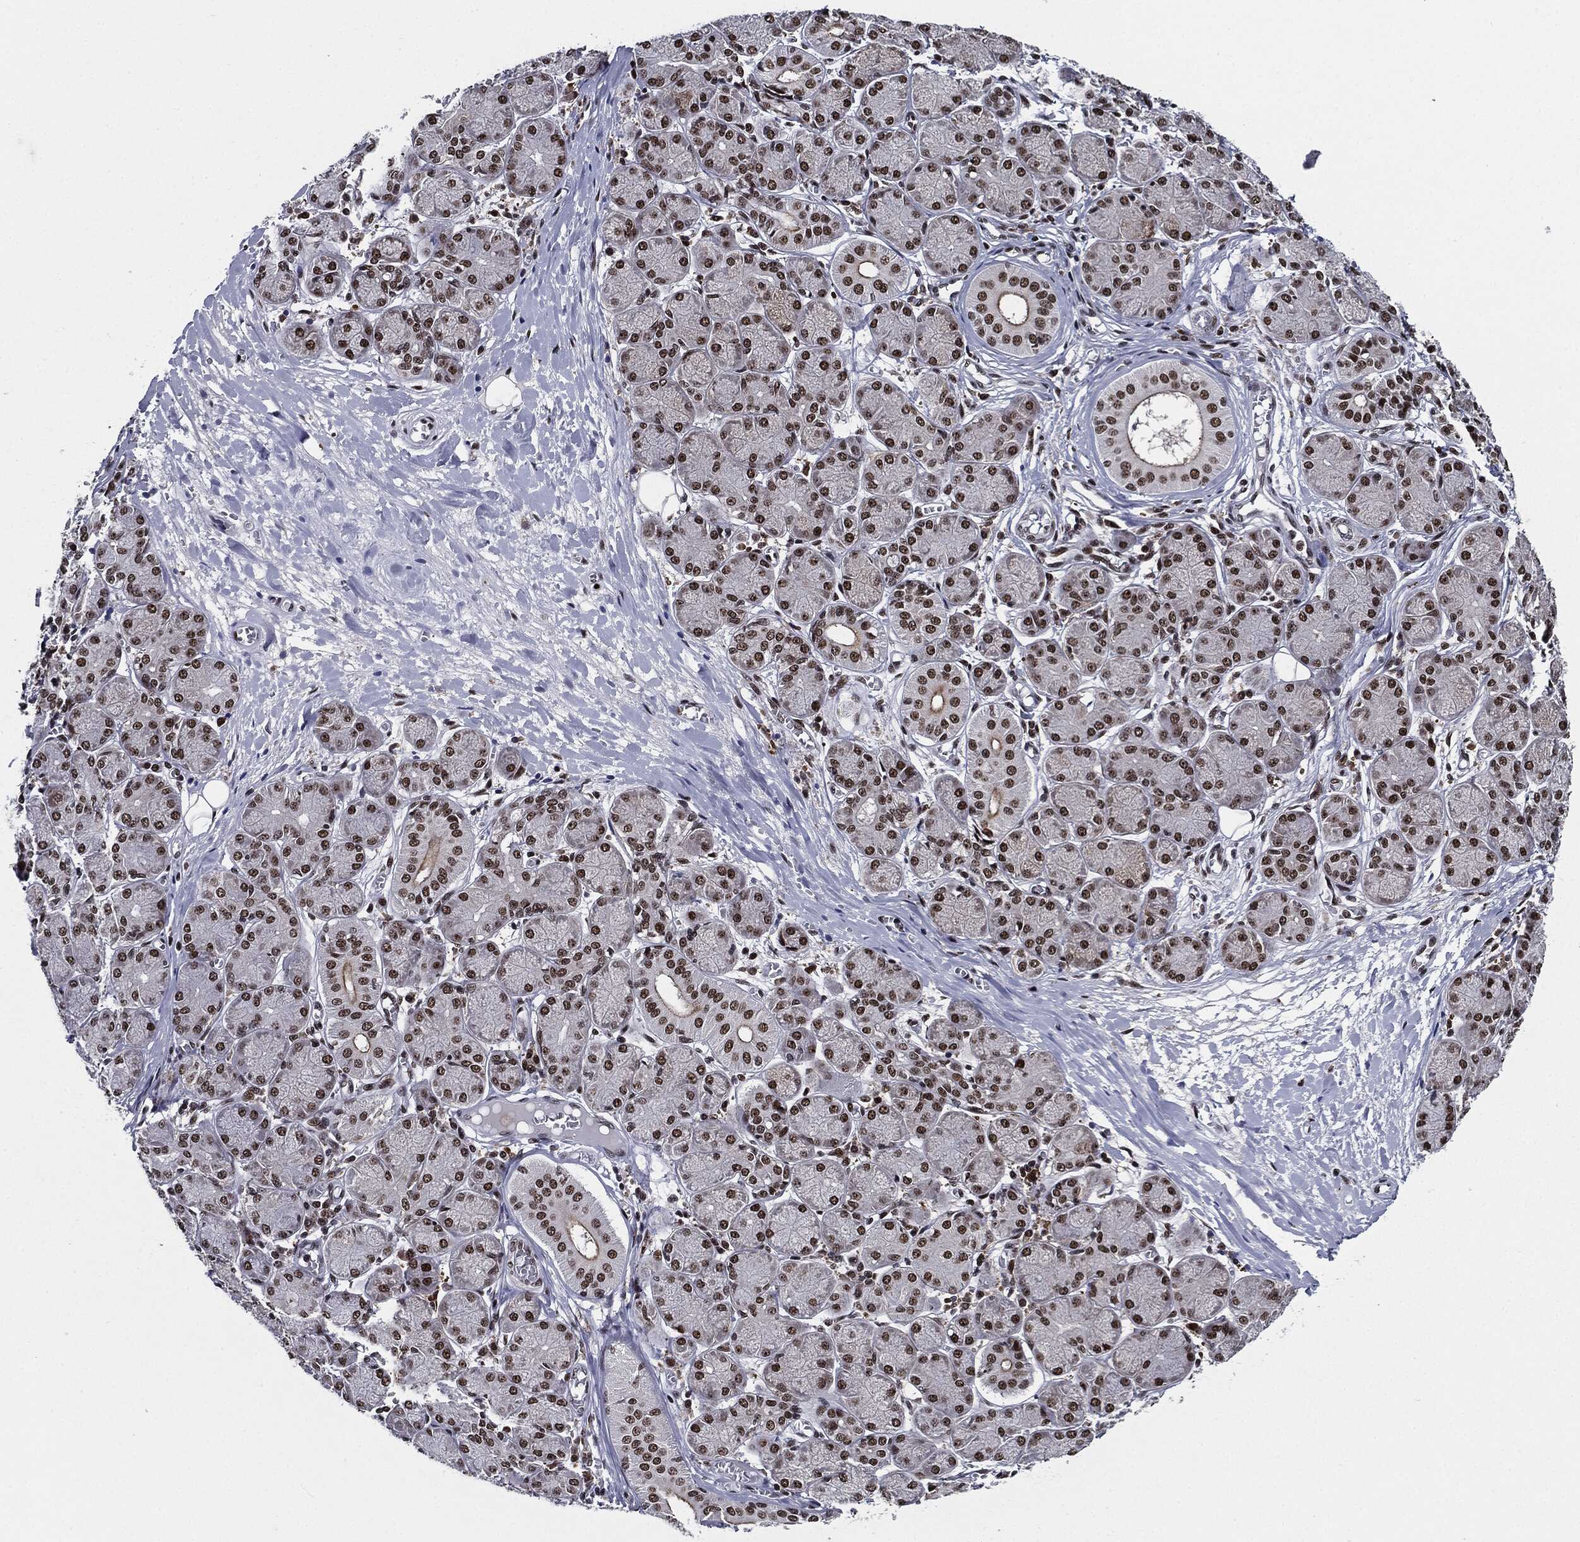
{"staining": {"intensity": "strong", "quantity": ">75%", "location": "nuclear"}, "tissue": "salivary gland", "cell_type": "Glandular cells", "image_type": "normal", "snomed": [{"axis": "morphology", "description": "Normal tissue, NOS"}, {"axis": "topography", "description": "Salivary gland"}, {"axis": "topography", "description": "Peripheral nerve tissue"}], "caption": "This is a histology image of IHC staining of normal salivary gland, which shows strong staining in the nuclear of glandular cells.", "gene": "ZFP91", "patient": {"sex": "female", "age": 24}}